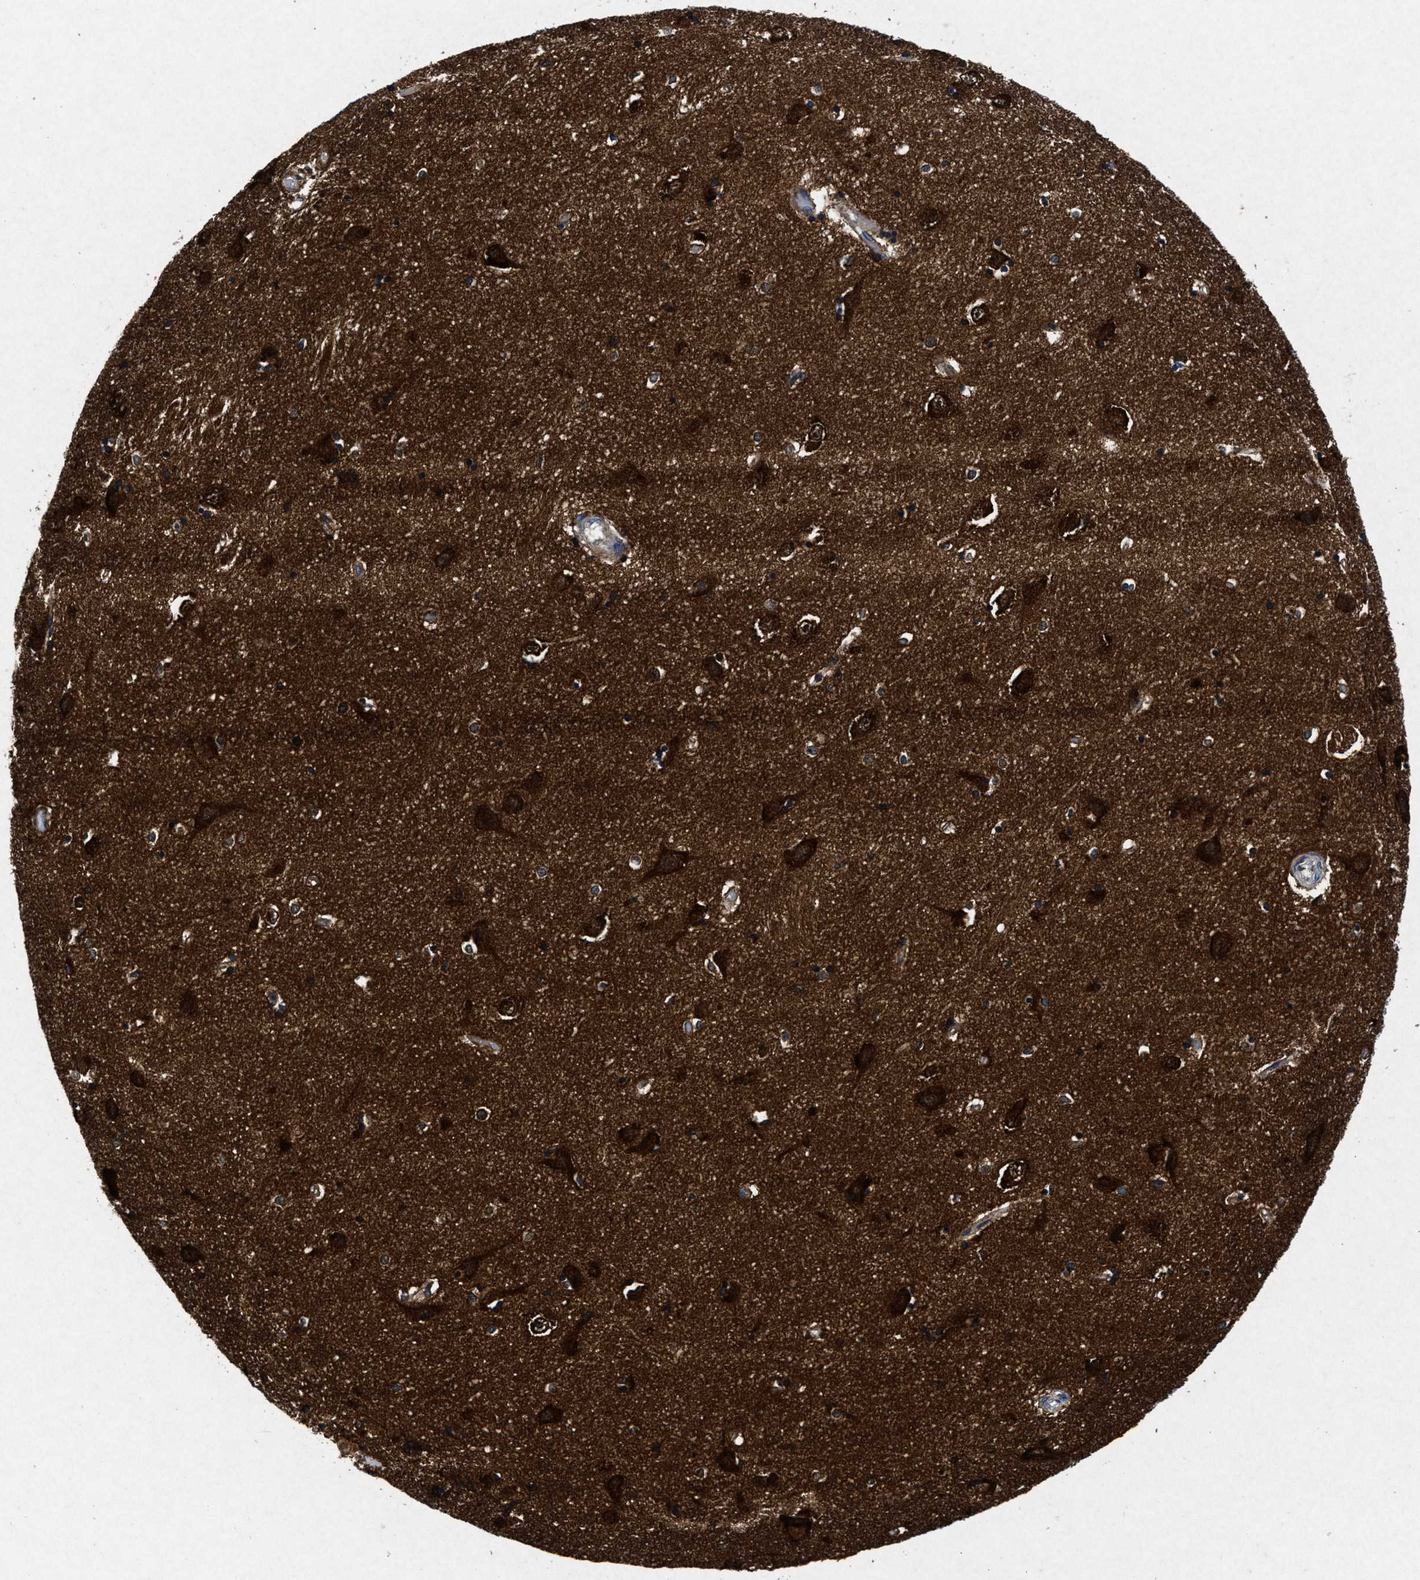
{"staining": {"intensity": "moderate", "quantity": "<25%", "location": "cytoplasmic/membranous"}, "tissue": "hippocampus", "cell_type": "Glial cells", "image_type": "normal", "snomed": [{"axis": "morphology", "description": "Normal tissue, NOS"}, {"axis": "topography", "description": "Hippocampus"}], "caption": "Glial cells demonstrate low levels of moderate cytoplasmic/membranous positivity in about <25% of cells in normal hippocampus.", "gene": "MAP6", "patient": {"sex": "male", "age": 45}}